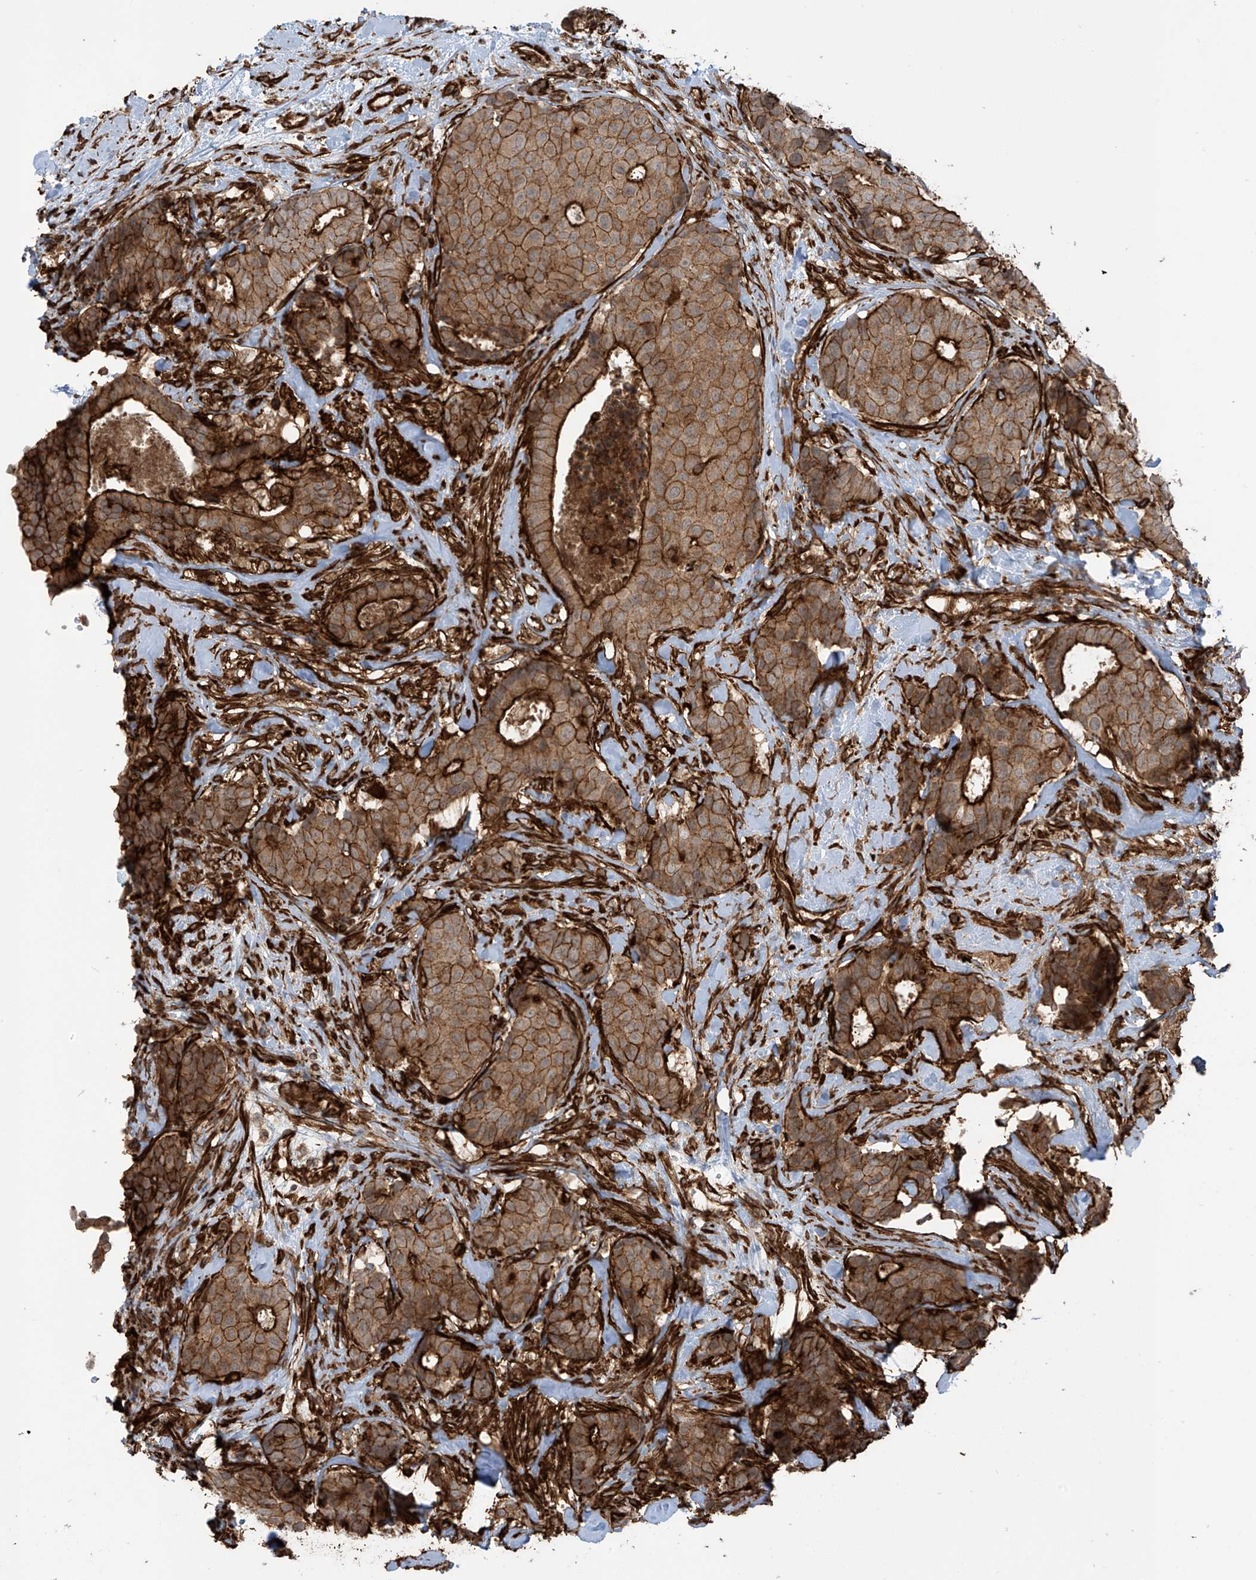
{"staining": {"intensity": "strong", "quantity": ">75%", "location": "cytoplasmic/membranous"}, "tissue": "breast cancer", "cell_type": "Tumor cells", "image_type": "cancer", "snomed": [{"axis": "morphology", "description": "Duct carcinoma"}, {"axis": "topography", "description": "Breast"}], "caption": "DAB (3,3'-diaminobenzidine) immunohistochemical staining of invasive ductal carcinoma (breast) displays strong cytoplasmic/membranous protein expression in approximately >75% of tumor cells.", "gene": "SLC9A2", "patient": {"sex": "female", "age": 75}}